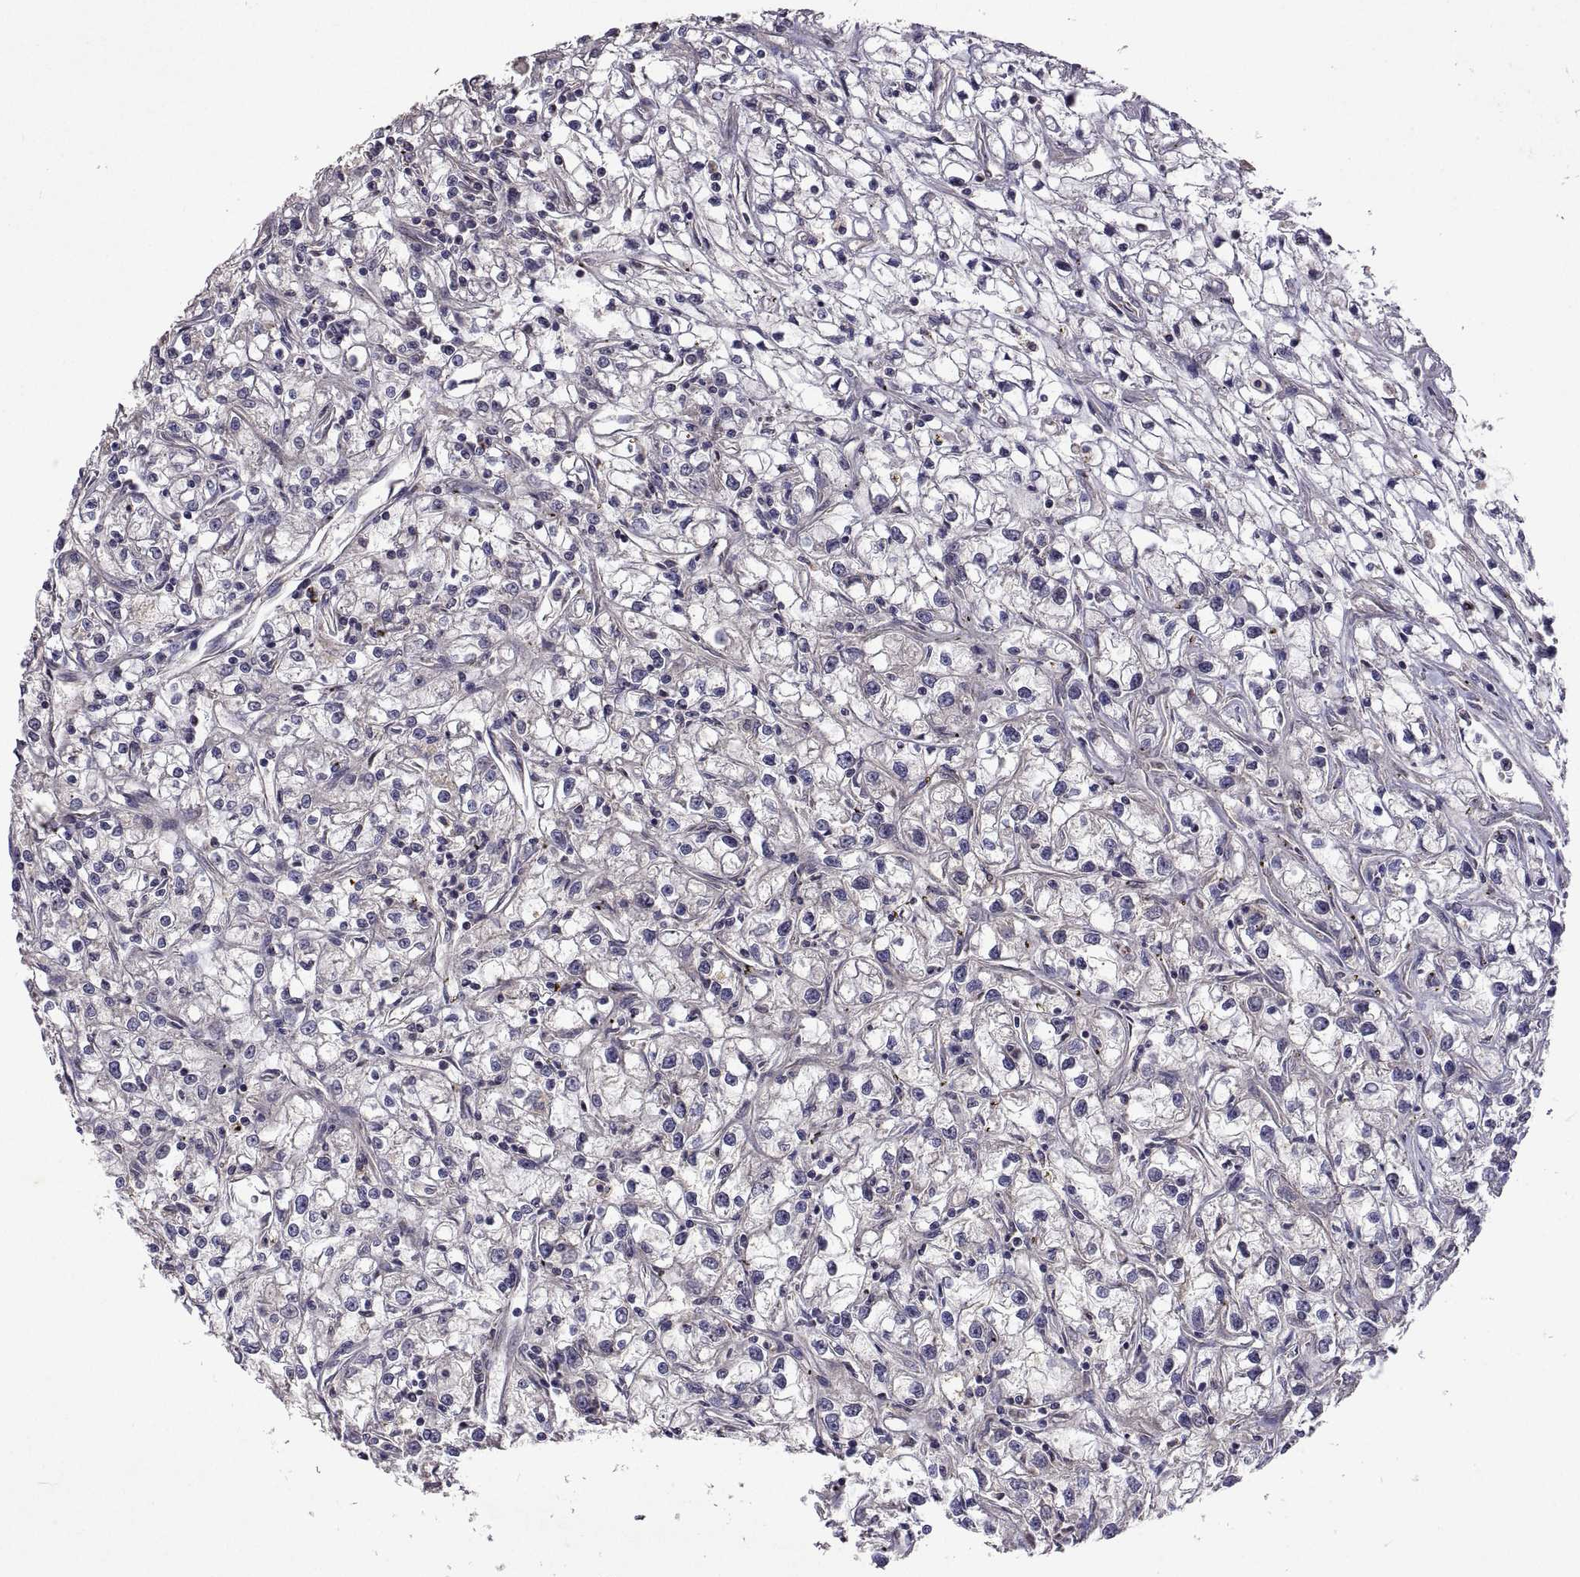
{"staining": {"intensity": "negative", "quantity": "none", "location": "none"}, "tissue": "renal cancer", "cell_type": "Tumor cells", "image_type": "cancer", "snomed": [{"axis": "morphology", "description": "Adenocarcinoma, NOS"}, {"axis": "topography", "description": "Kidney"}], "caption": "Renal adenocarcinoma stained for a protein using IHC demonstrates no expression tumor cells.", "gene": "LAMA1", "patient": {"sex": "female", "age": 59}}